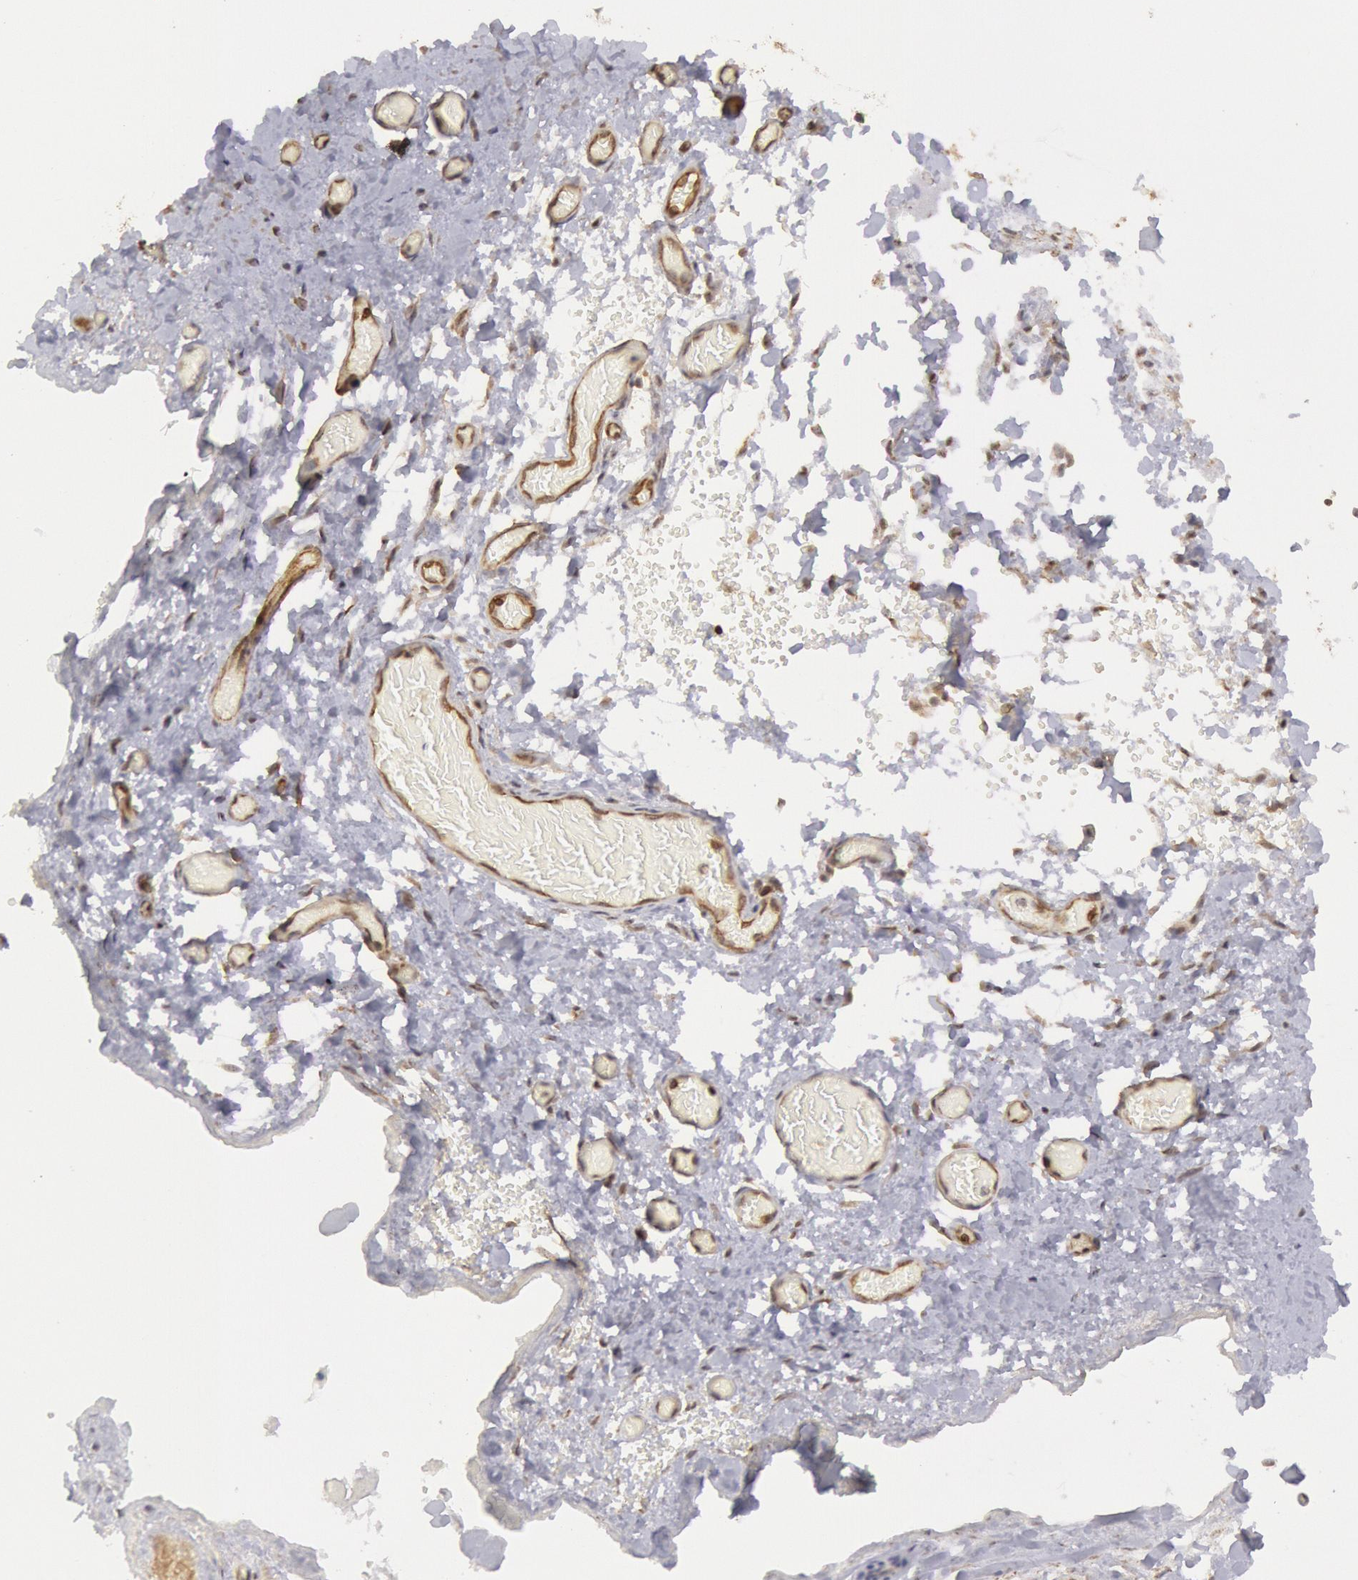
{"staining": {"intensity": "negative", "quantity": "none", "location": "none"}, "tissue": "skeletal muscle", "cell_type": "Myocytes", "image_type": "normal", "snomed": [{"axis": "morphology", "description": "Normal tissue, NOS"}, {"axis": "topography", "description": "Skeletal muscle"}, {"axis": "topography", "description": "Soft tissue"}], "caption": "Micrograph shows no significant protein positivity in myocytes of benign skeletal muscle.", "gene": "ENSG00000250264", "patient": {"sex": "female", "age": 58}}